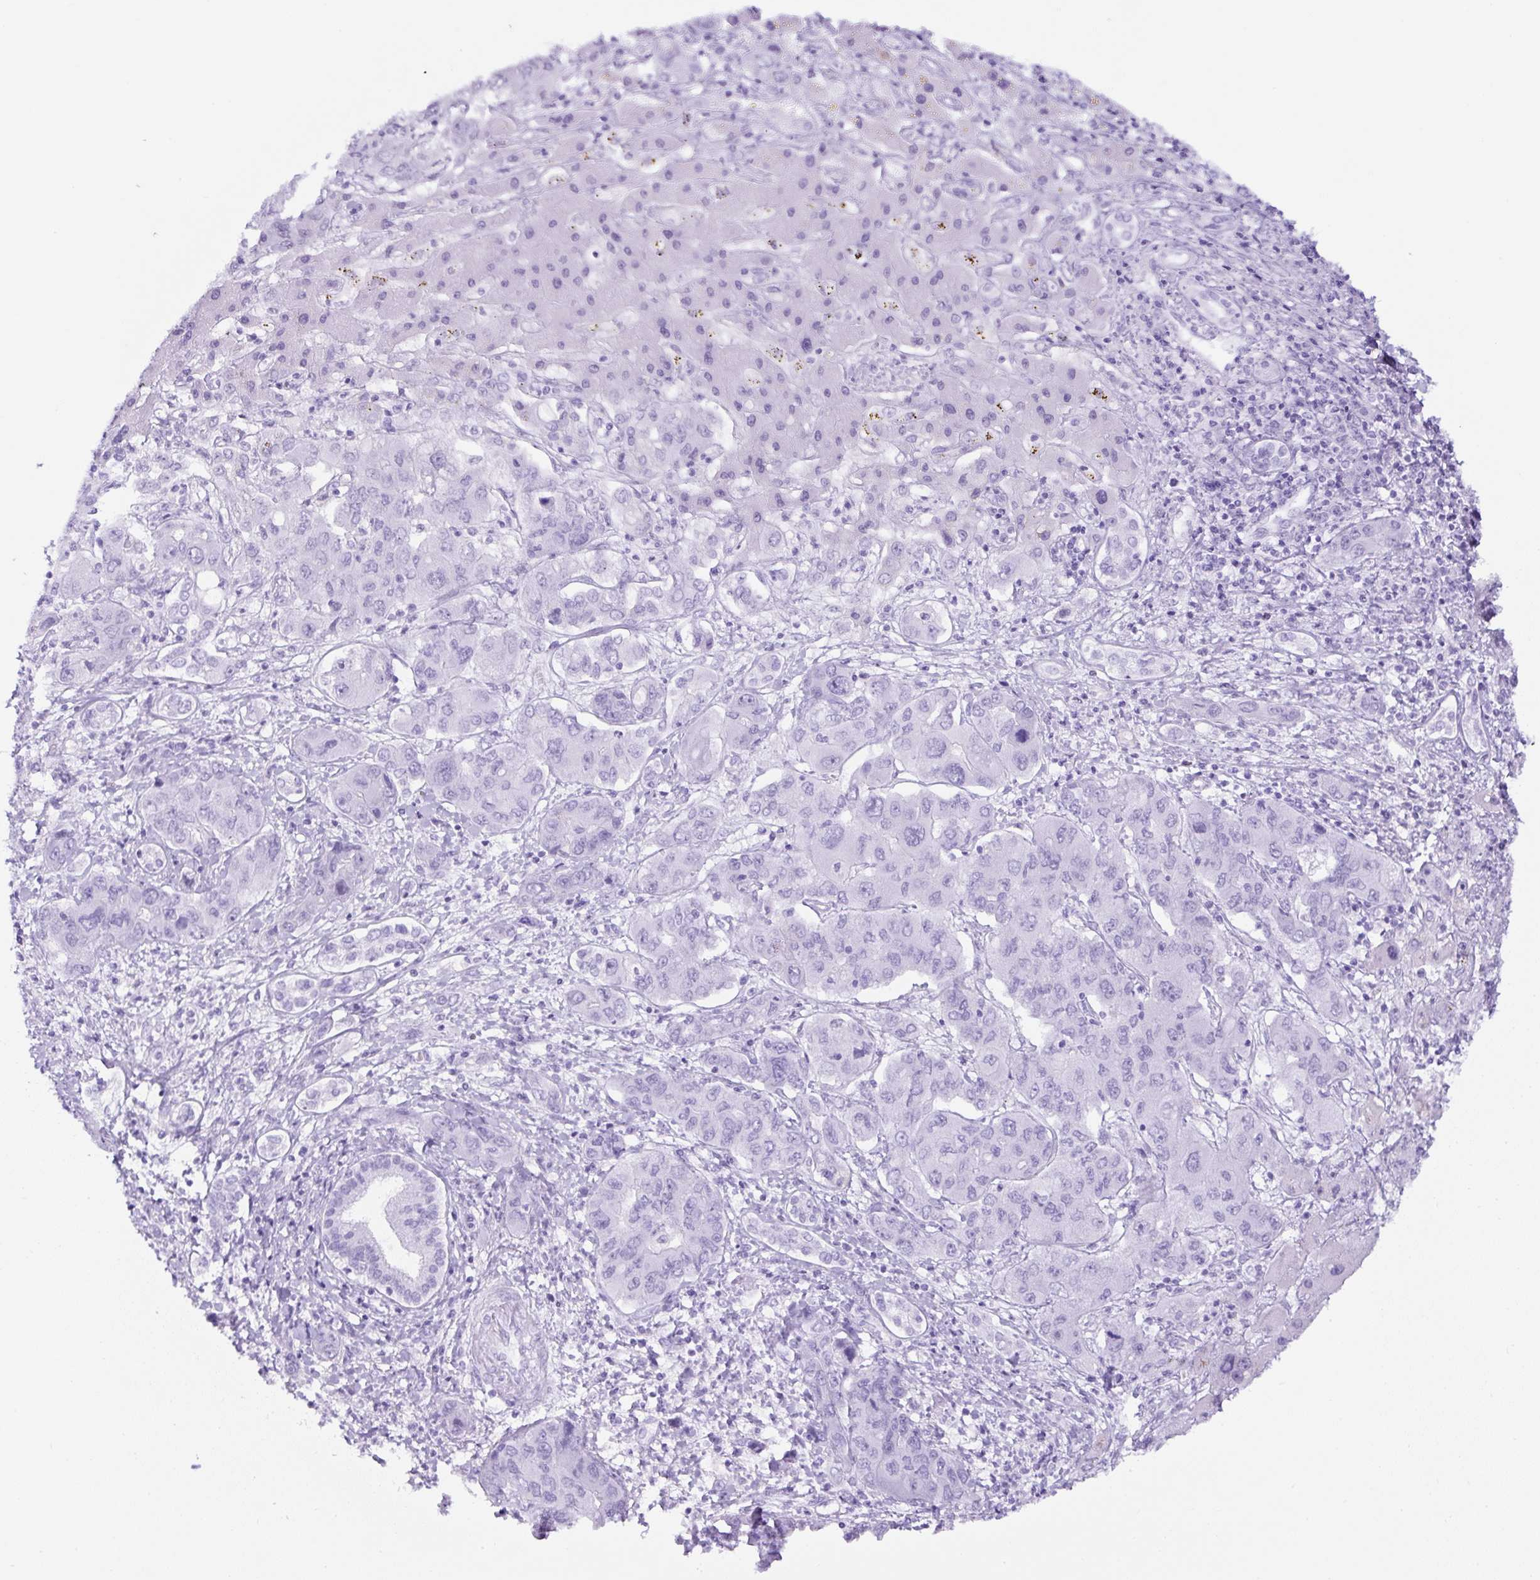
{"staining": {"intensity": "negative", "quantity": "none", "location": "none"}, "tissue": "liver cancer", "cell_type": "Tumor cells", "image_type": "cancer", "snomed": [{"axis": "morphology", "description": "Cholangiocarcinoma"}, {"axis": "topography", "description": "Liver"}], "caption": "Immunohistochemical staining of cholangiocarcinoma (liver) demonstrates no significant expression in tumor cells.", "gene": "TMEM200B", "patient": {"sex": "male", "age": 67}}